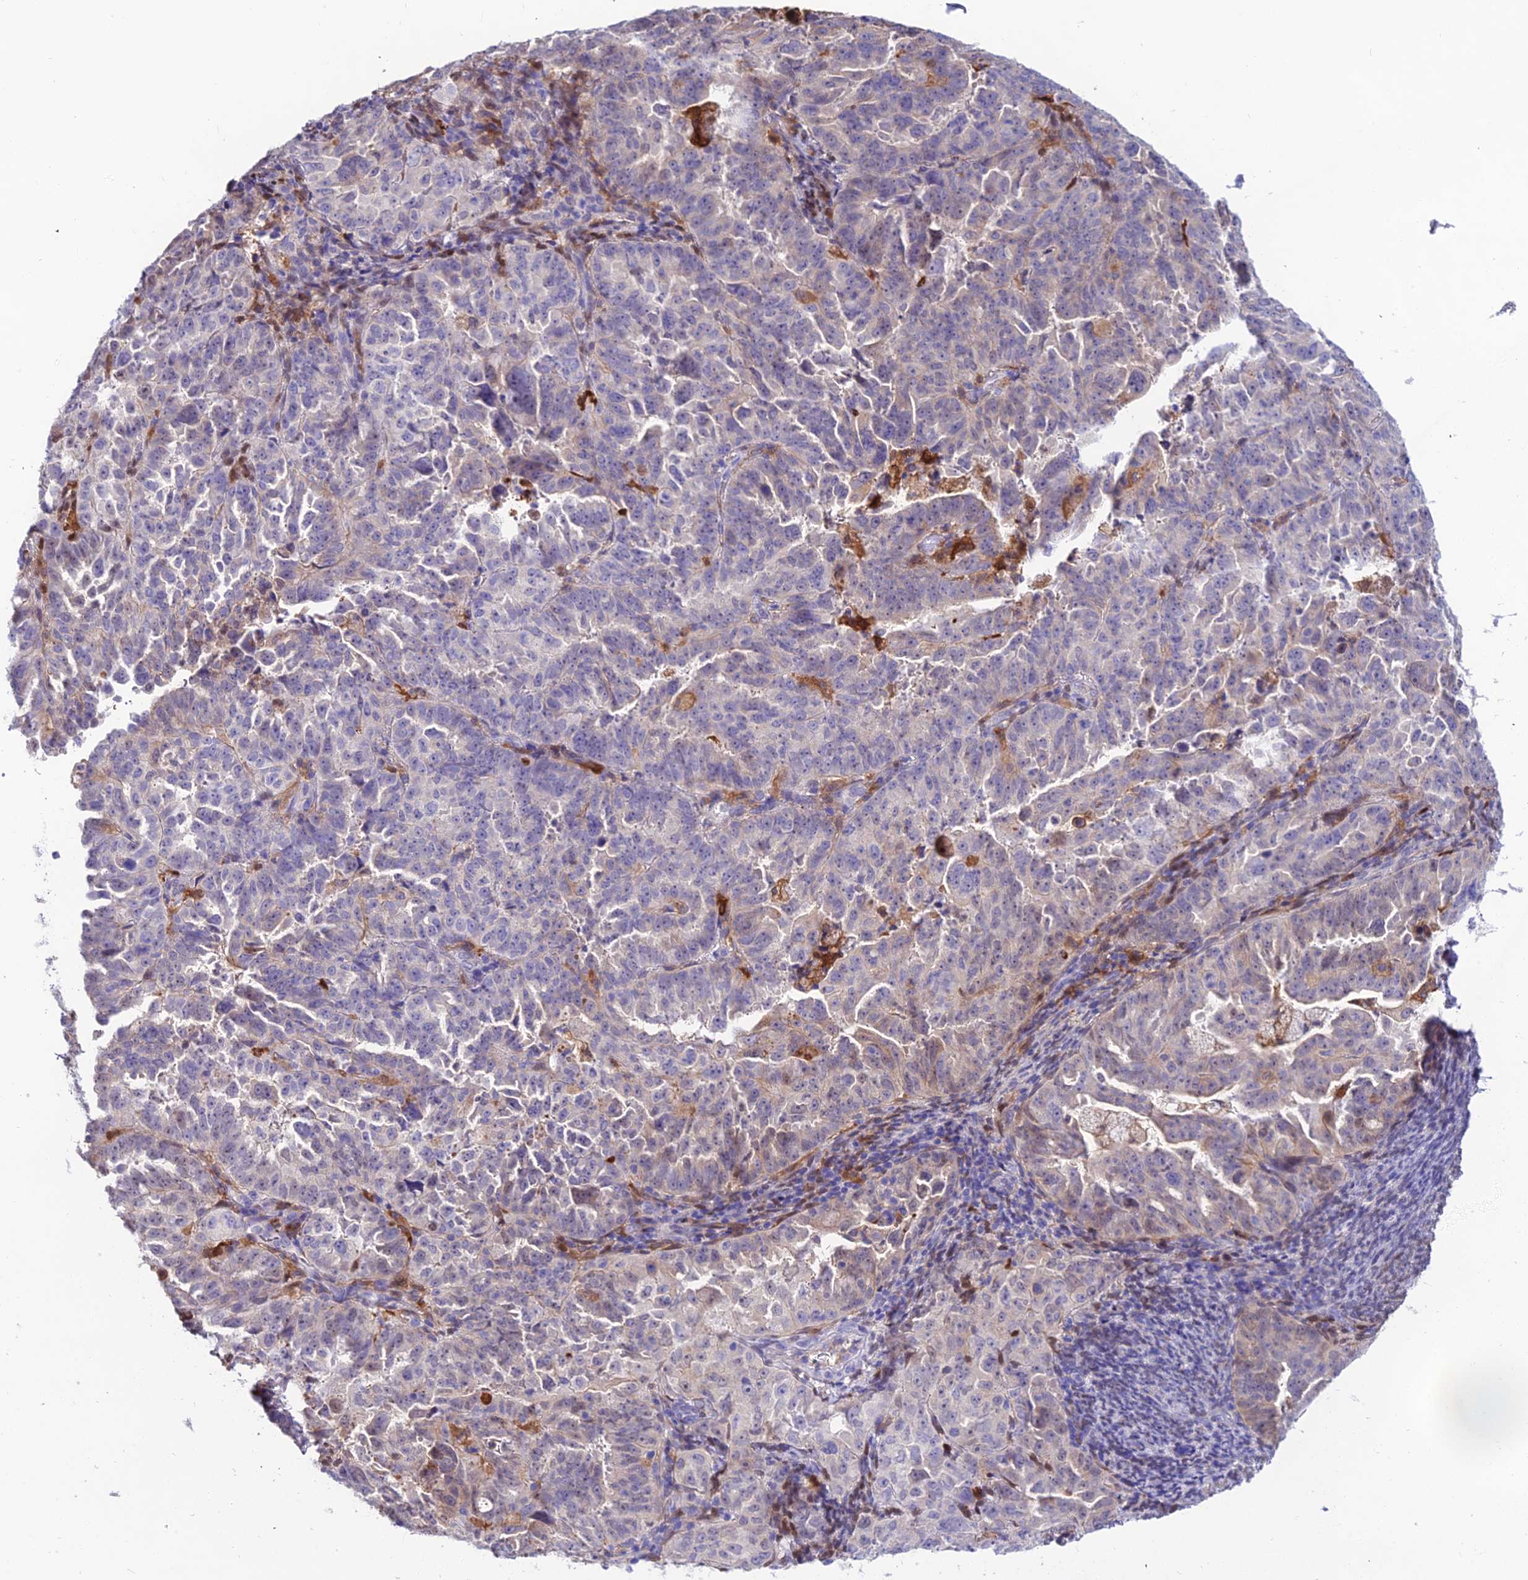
{"staining": {"intensity": "negative", "quantity": "none", "location": "none"}, "tissue": "endometrial cancer", "cell_type": "Tumor cells", "image_type": "cancer", "snomed": [{"axis": "morphology", "description": "Adenocarcinoma, NOS"}, {"axis": "topography", "description": "Endometrium"}], "caption": "DAB (3,3'-diaminobenzidine) immunohistochemical staining of endometrial cancer (adenocarcinoma) shows no significant expression in tumor cells.", "gene": "MB21D2", "patient": {"sex": "female", "age": 65}}